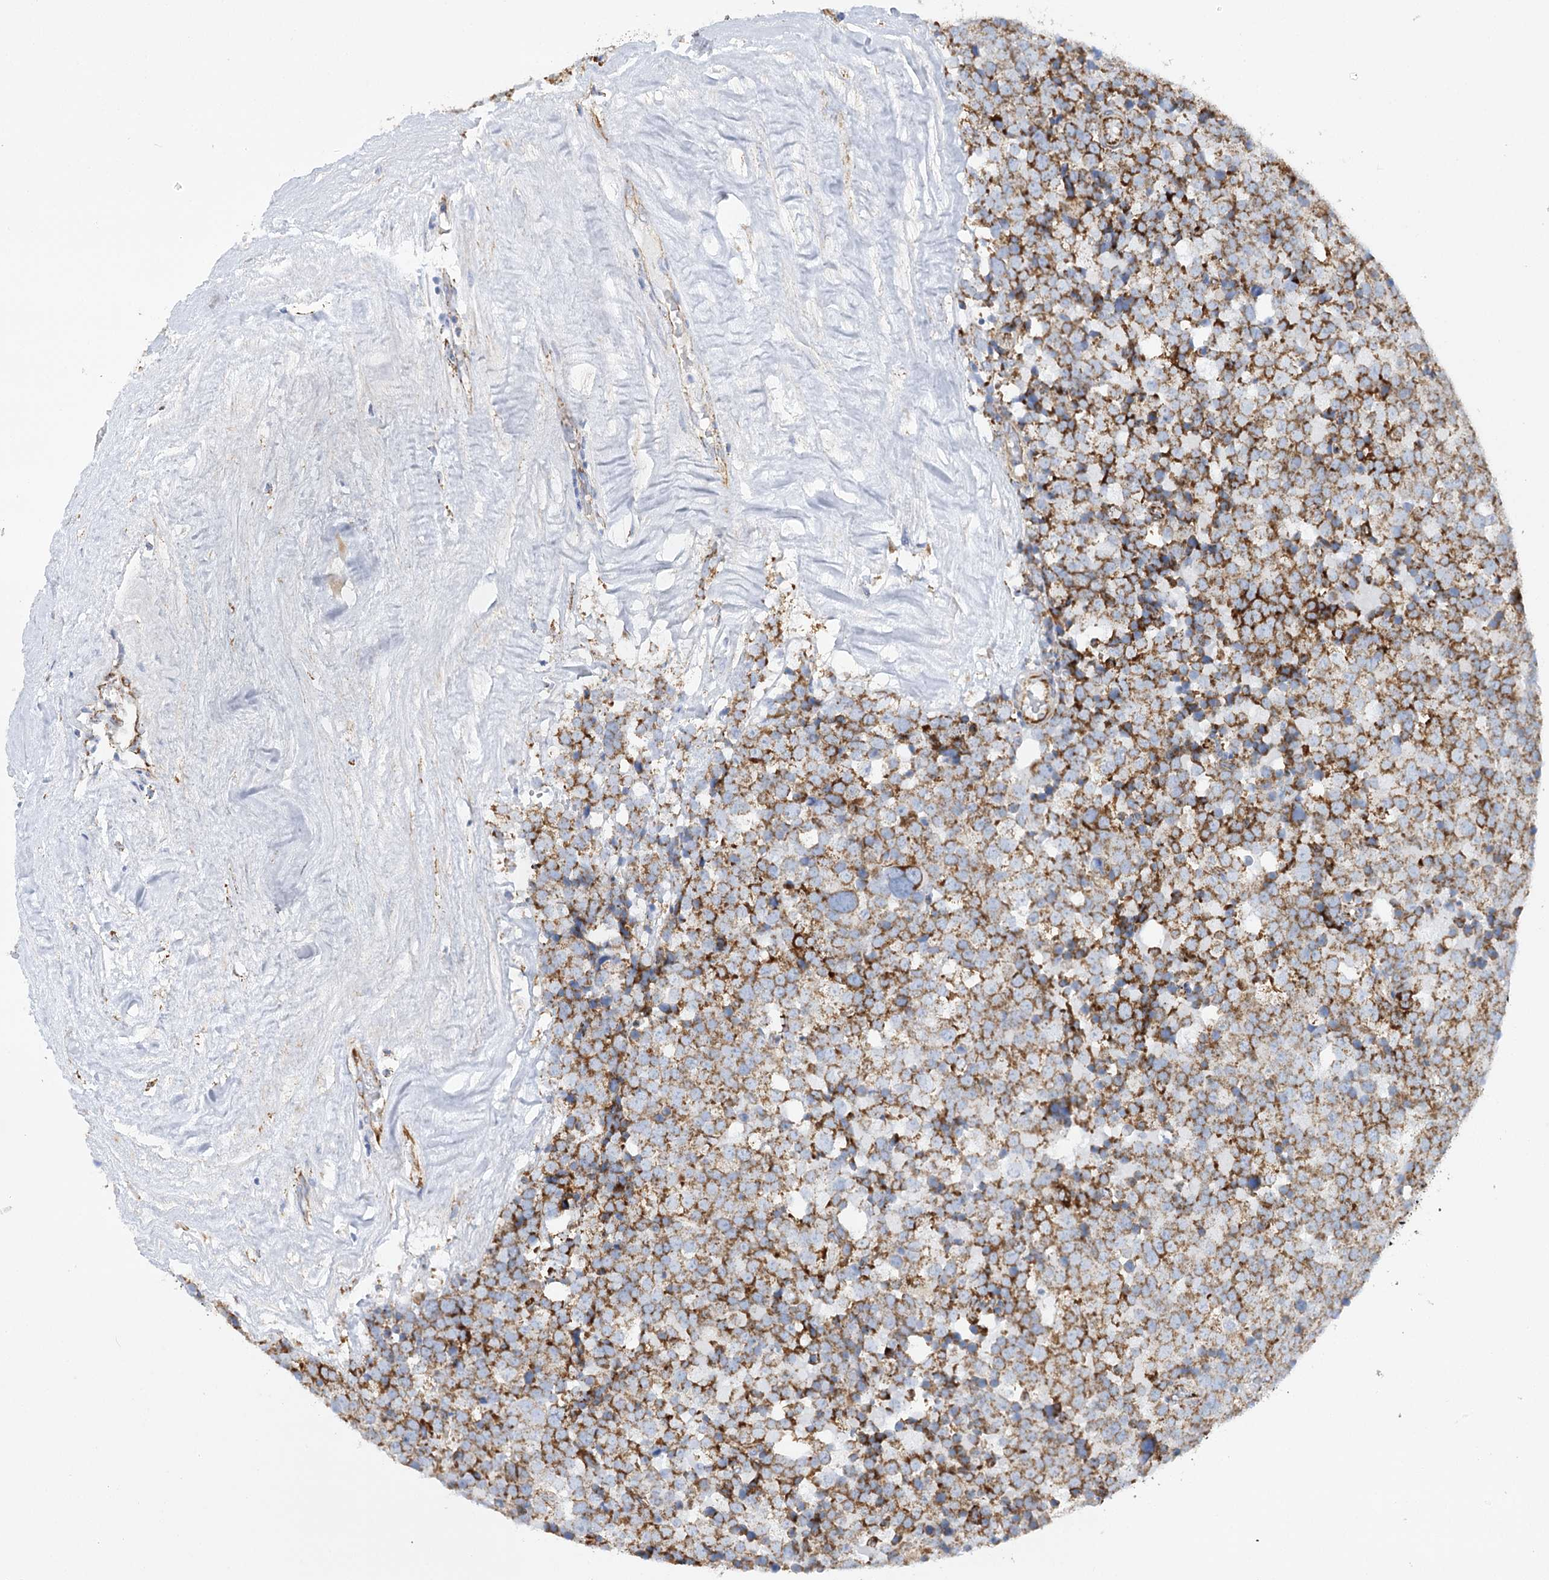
{"staining": {"intensity": "strong", "quantity": ">75%", "location": "cytoplasmic/membranous"}, "tissue": "testis cancer", "cell_type": "Tumor cells", "image_type": "cancer", "snomed": [{"axis": "morphology", "description": "Seminoma, NOS"}, {"axis": "topography", "description": "Testis"}], "caption": "Testis cancer (seminoma) stained with DAB (3,3'-diaminobenzidine) IHC reveals high levels of strong cytoplasmic/membranous staining in approximately >75% of tumor cells.", "gene": "DHTKD1", "patient": {"sex": "male", "age": 71}}